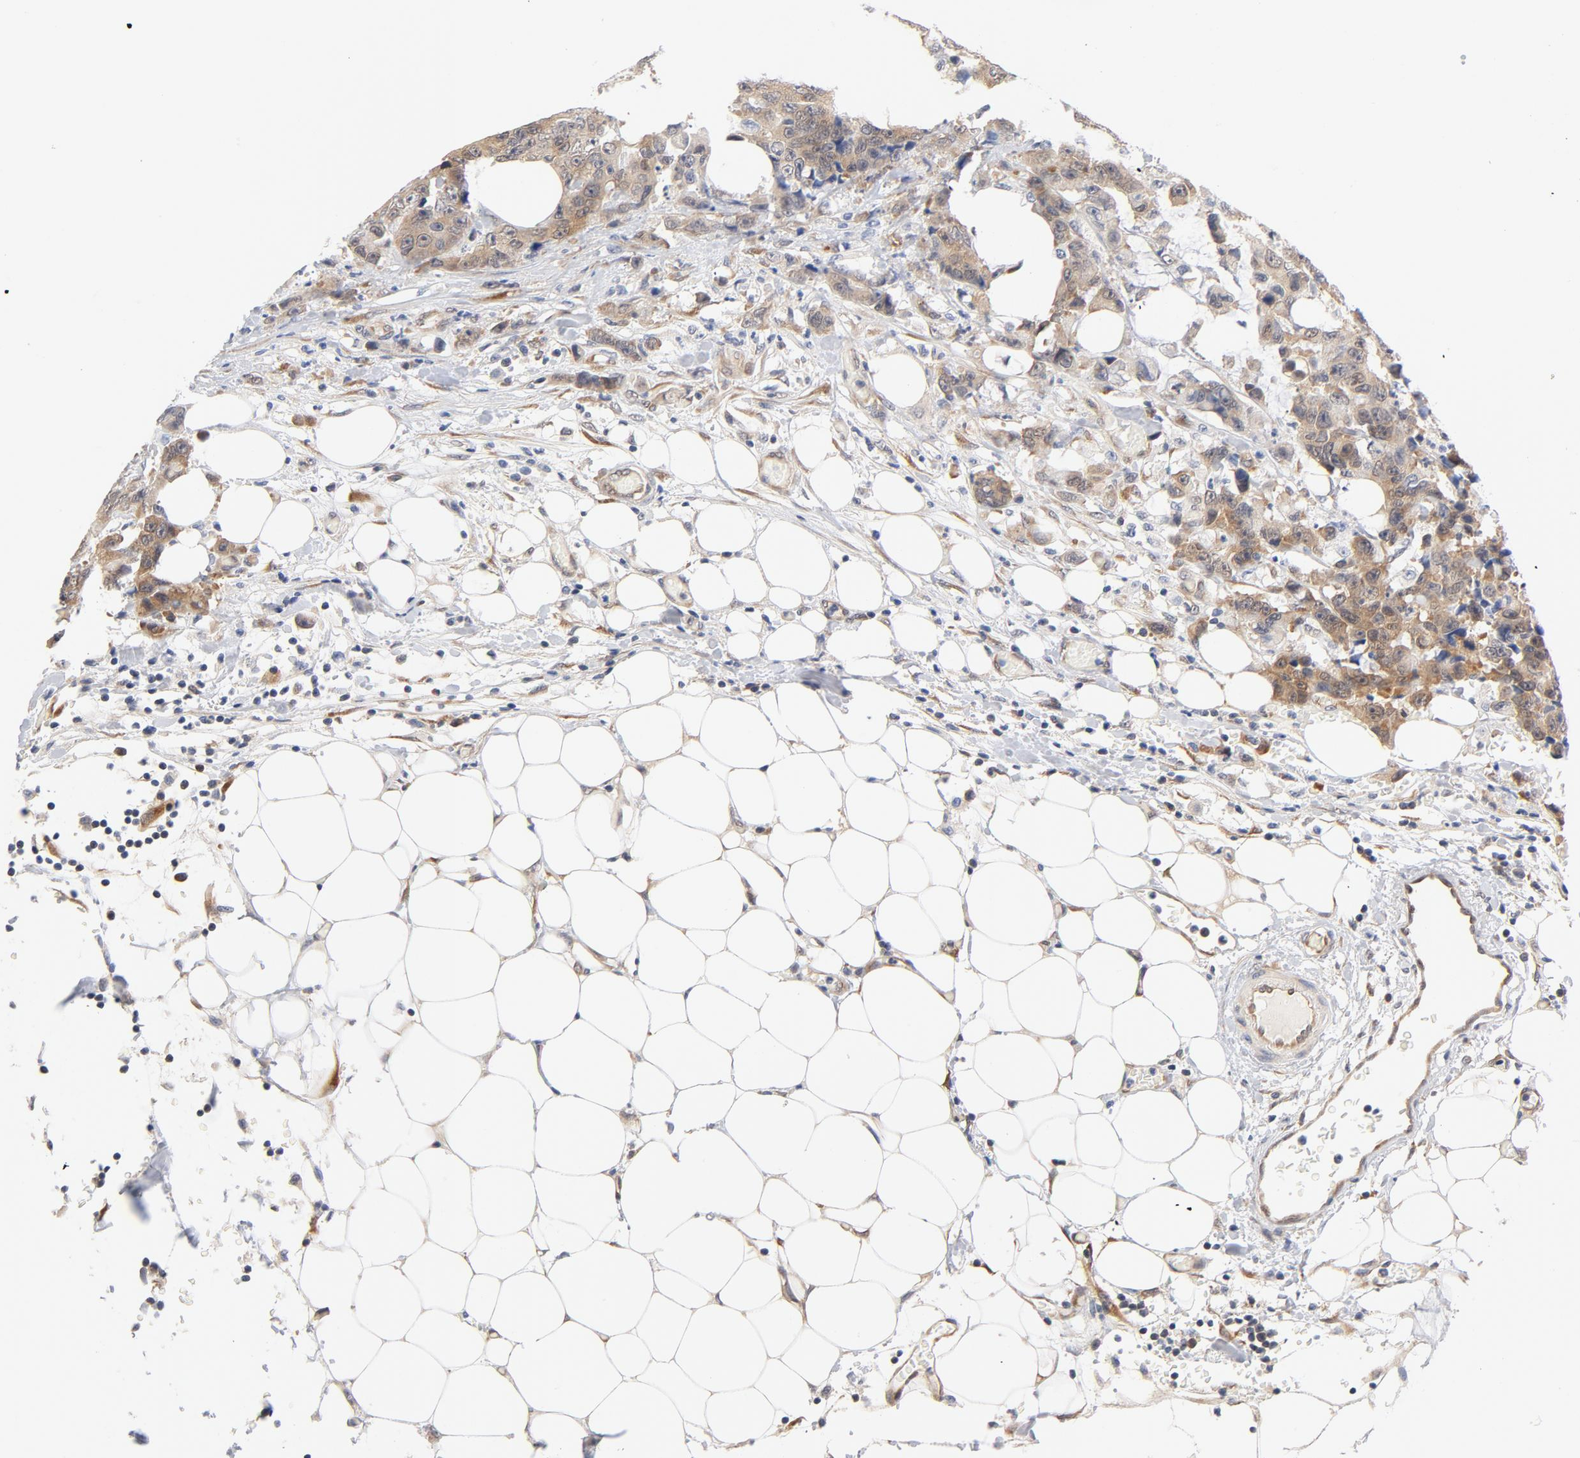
{"staining": {"intensity": "moderate", "quantity": ">75%", "location": "cytoplasmic/membranous"}, "tissue": "colorectal cancer", "cell_type": "Tumor cells", "image_type": "cancer", "snomed": [{"axis": "morphology", "description": "Adenocarcinoma, NOS"}, {"axis": "topography", "description": "Colon"}], "caption": "The photomicrograph demonstrates staining of colorectal cancer (adenocarcinoma), revealing moderate cytoplasmic/membranous protein staining (brown color) within tumor cells.", "gene": "EIF4E", "patient": {"sex": "female", "age": 86}}